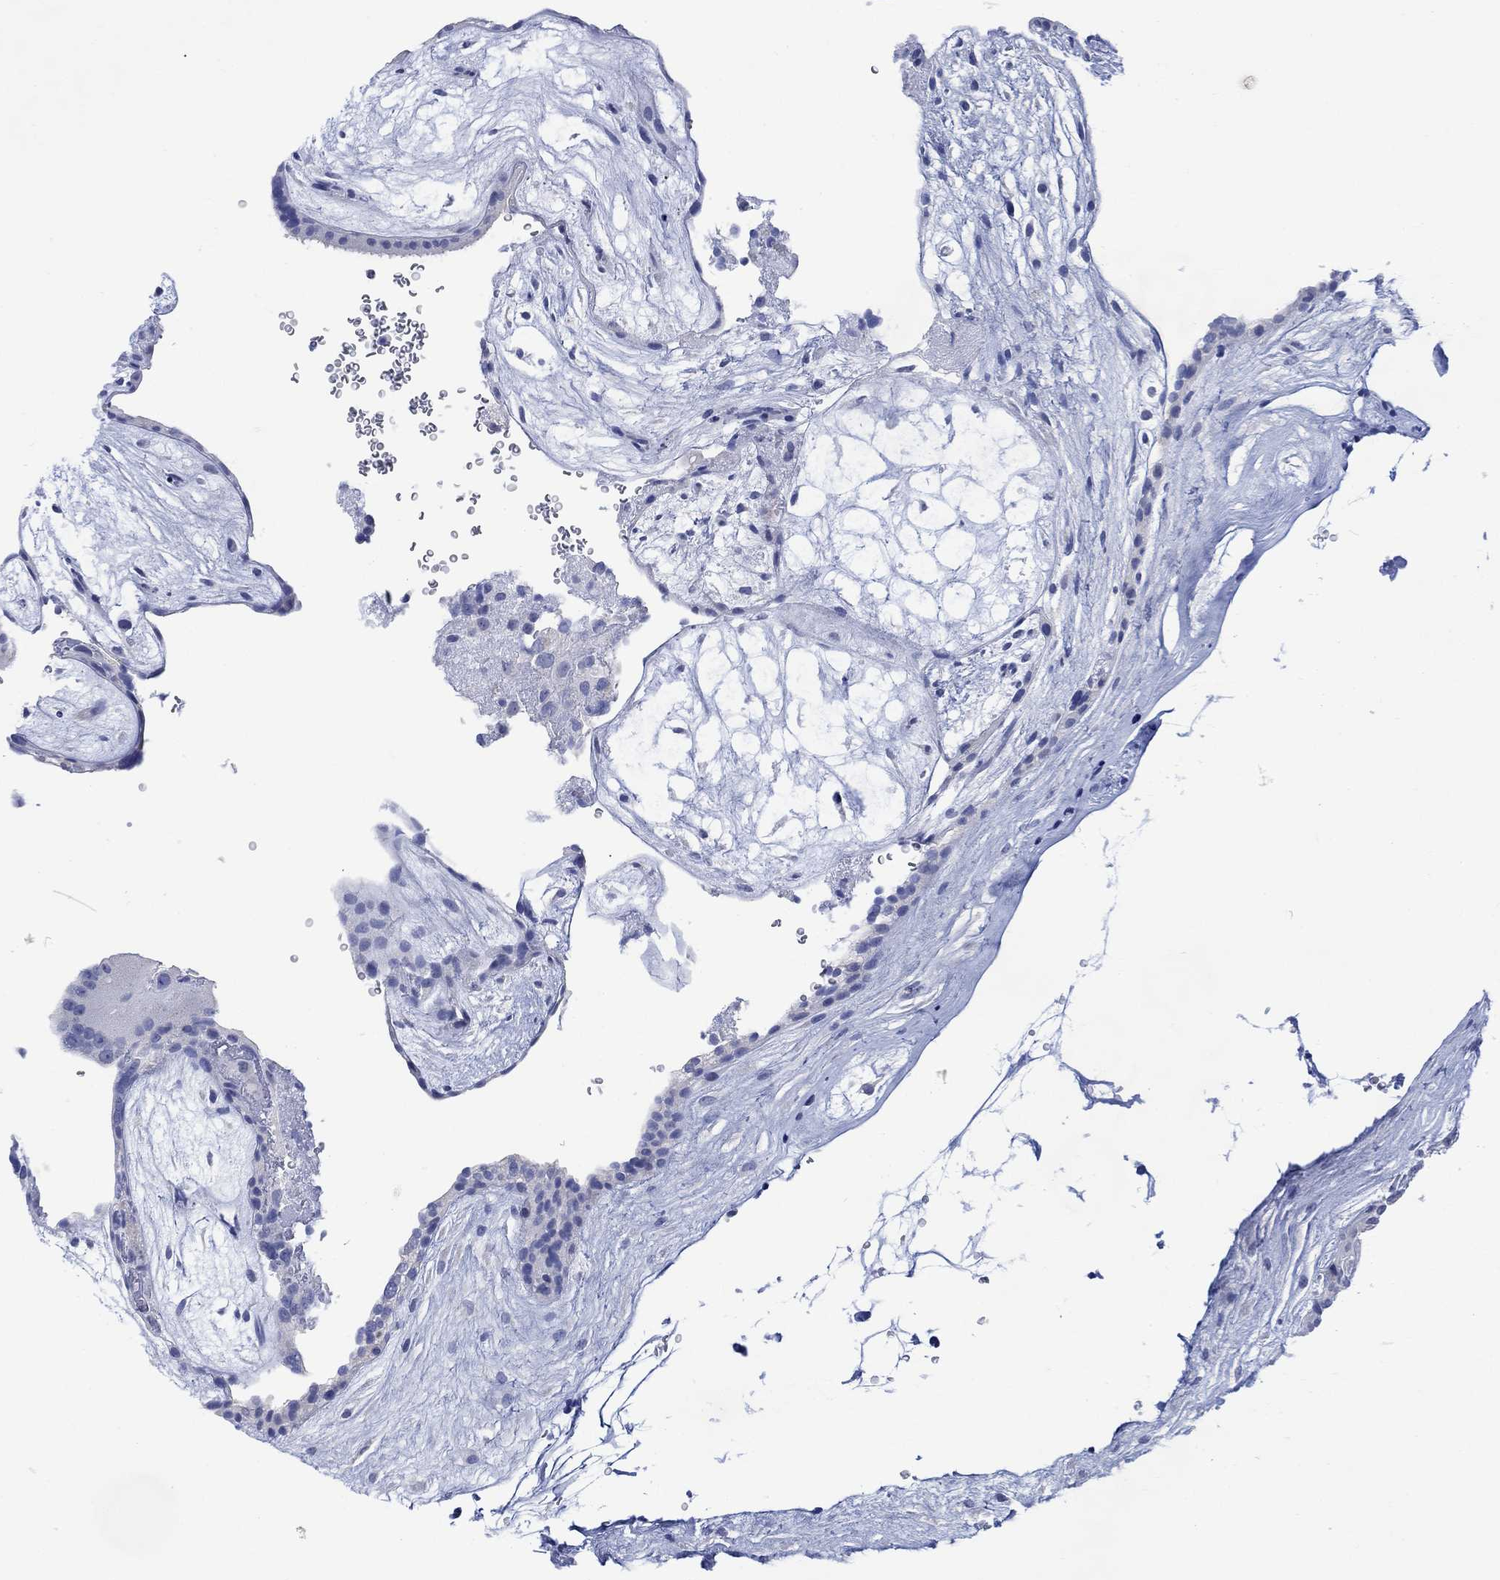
{"staining": {"intensity": "negative", "quantity": "none", "location": "none"}, "tissue": "placenta", "cell_type": "Decidual cells", "image_type": "normal", "snomed": [{"axis": "morphology", "description": "Normal tissue, NOS"}, {"axis": "topography", "description": "Placenta"}], "caption": "Immunohistochemical staining of normal placenta reveals no significant staining in decidual cells.", "gene": "FBP2", "patient": {"sex": "female", "age": 19}}